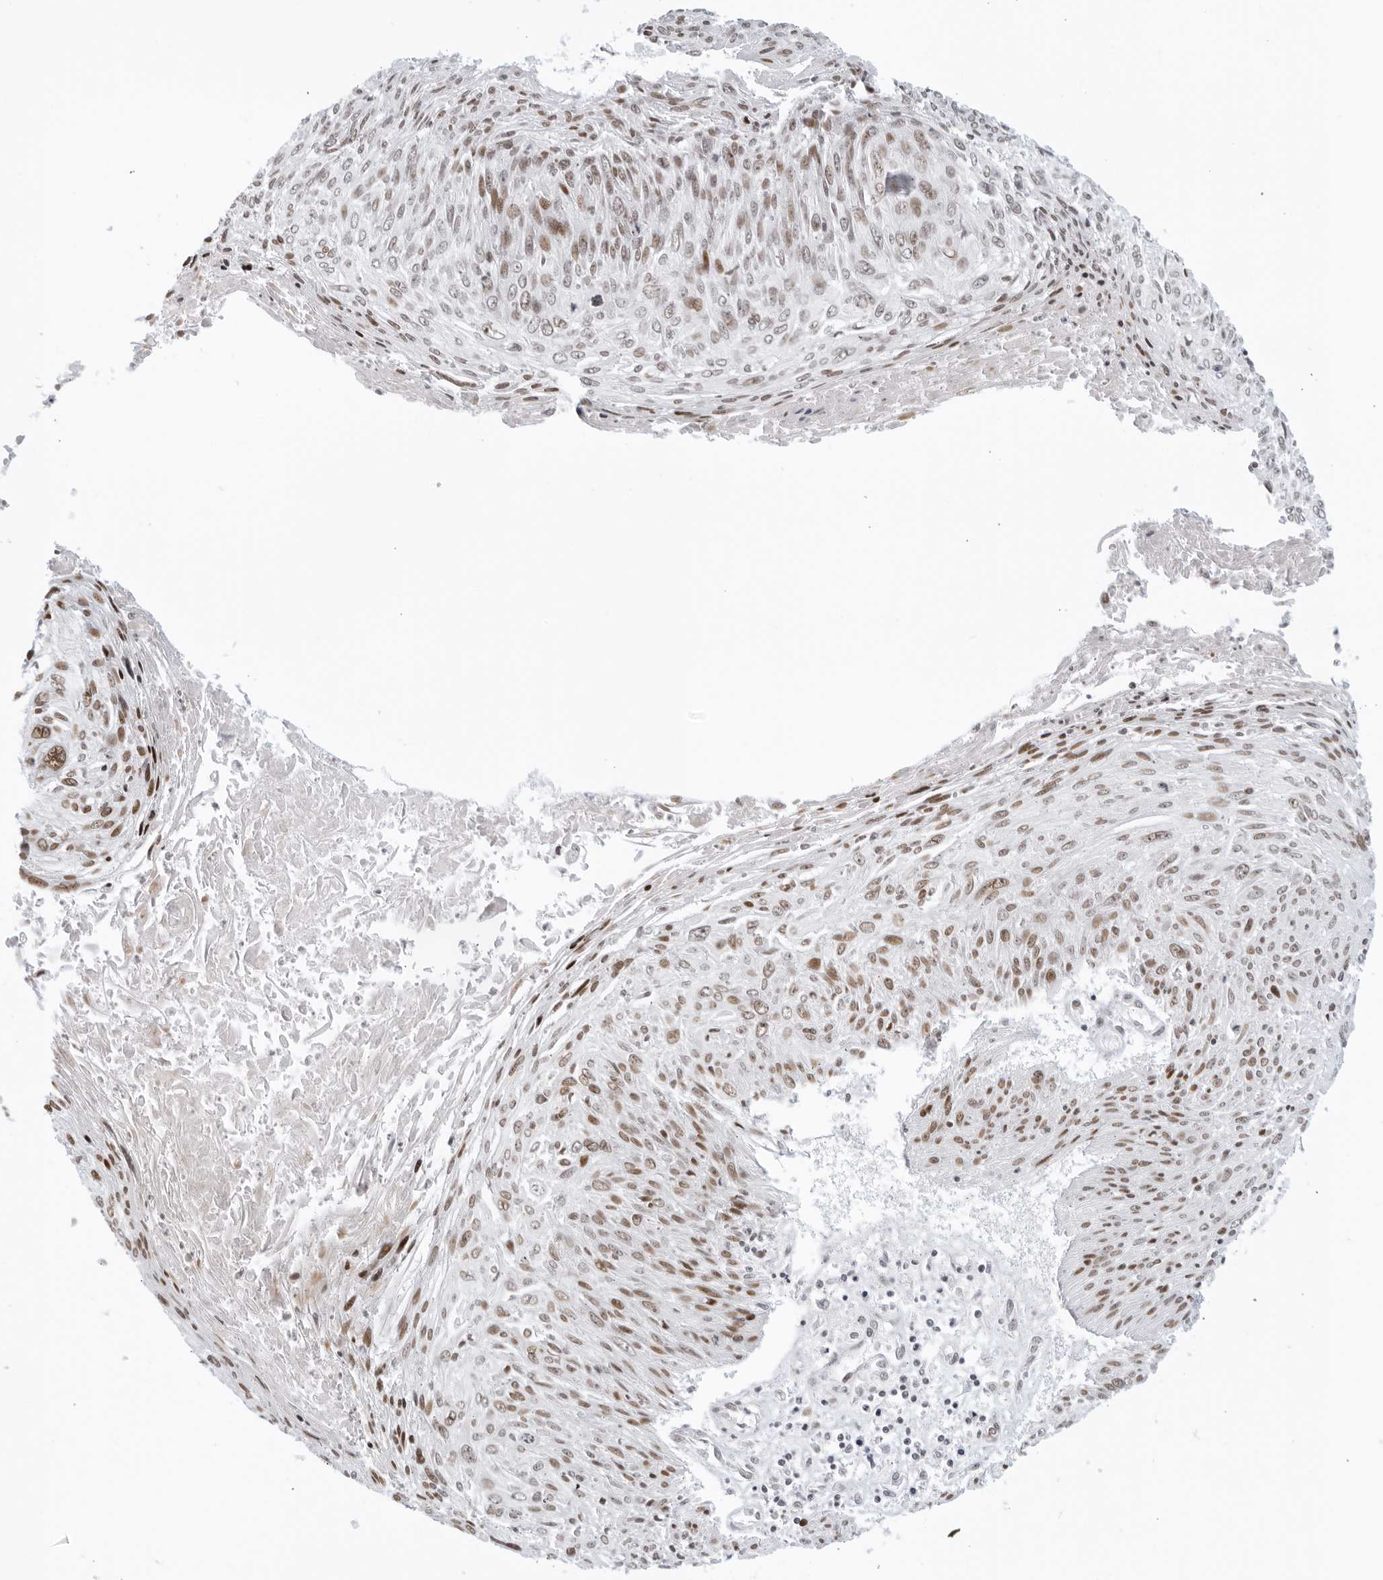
{"staining": {"intensity": "weak", "quantity": "25%-75%", "location": "cytoplasmic/membranous"}, "tissue": "cervical cancer", "cell_type": "Tumor cells", "image_type": "cancer", "snomed": [{"axis": "morphology", "description": "Squamous cell carcinoma, NOS"}, {"axis": "topography", "description": "Cervix"}], "caption": "A brown stain labels weak cytoplasmic/membranous expression of a protein in human cervical cancer (squamous cell carcinoma) tumor cells. (Brightfield microscopy of DAB IHC at high magnification).", "gene": "RAB11FIP3", "patient": {"sex": "female", "age": 51}}